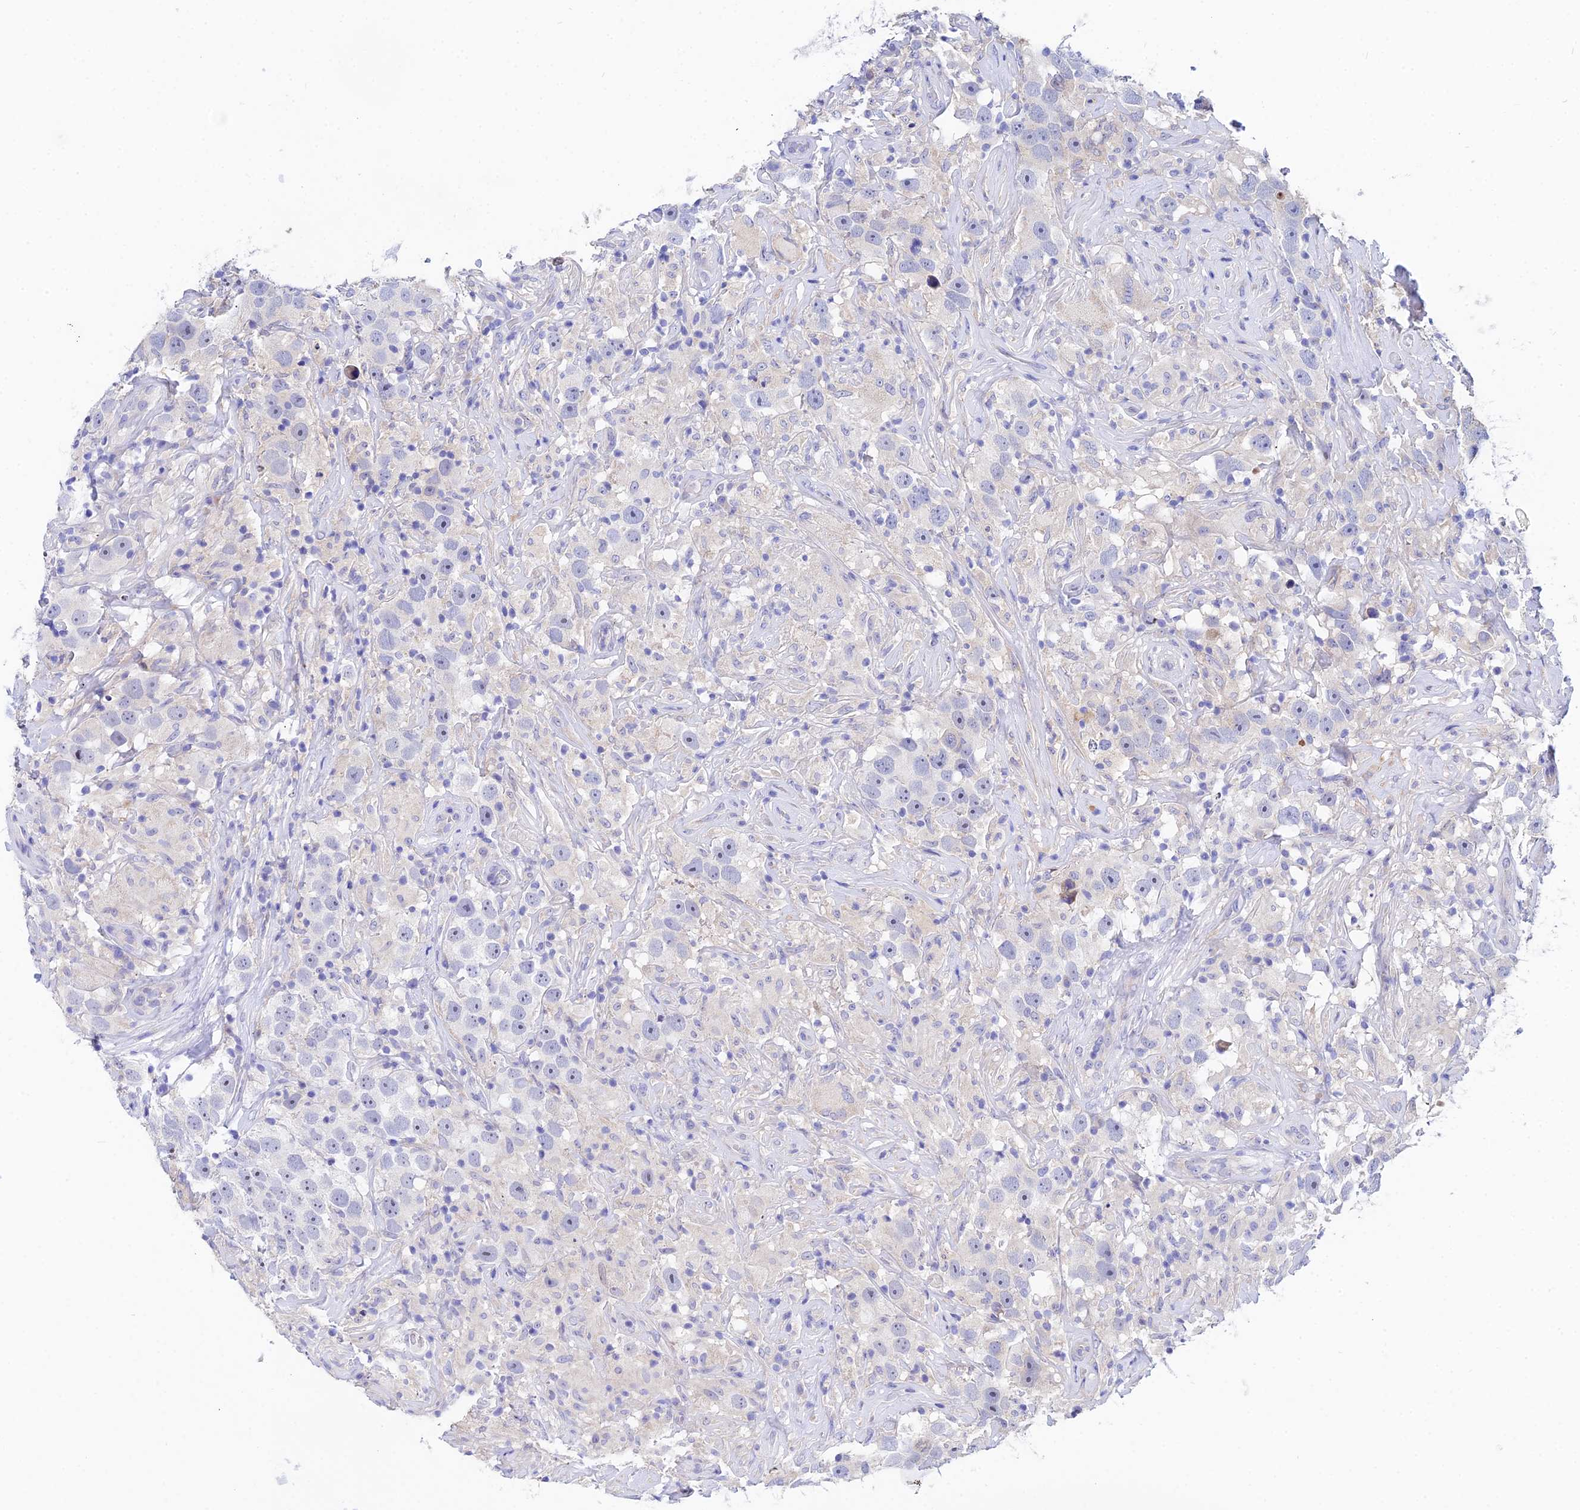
{"staining": {"intensity": "negative", "quantity": "none", "location": "none"}, "tissue": "testis cancer", "cell_type": "Tumor cells", "image_type": "cancer", "snomed": [{"axis": "morphology", "description": "Seminoma, NOS"}, {"axis": "topography", "description": "Testis"}], "caption": "Immunohistochemistry of human testis cancer (seminoma) displays no expression in tumor cells. (Brightfield microscopy of DAB (3,3'-diaminobenzidine) immunohistochemistry (IHC) at high magnification).", "gene": "CEP41", "patient": {"sex": "male", "age": 49}}